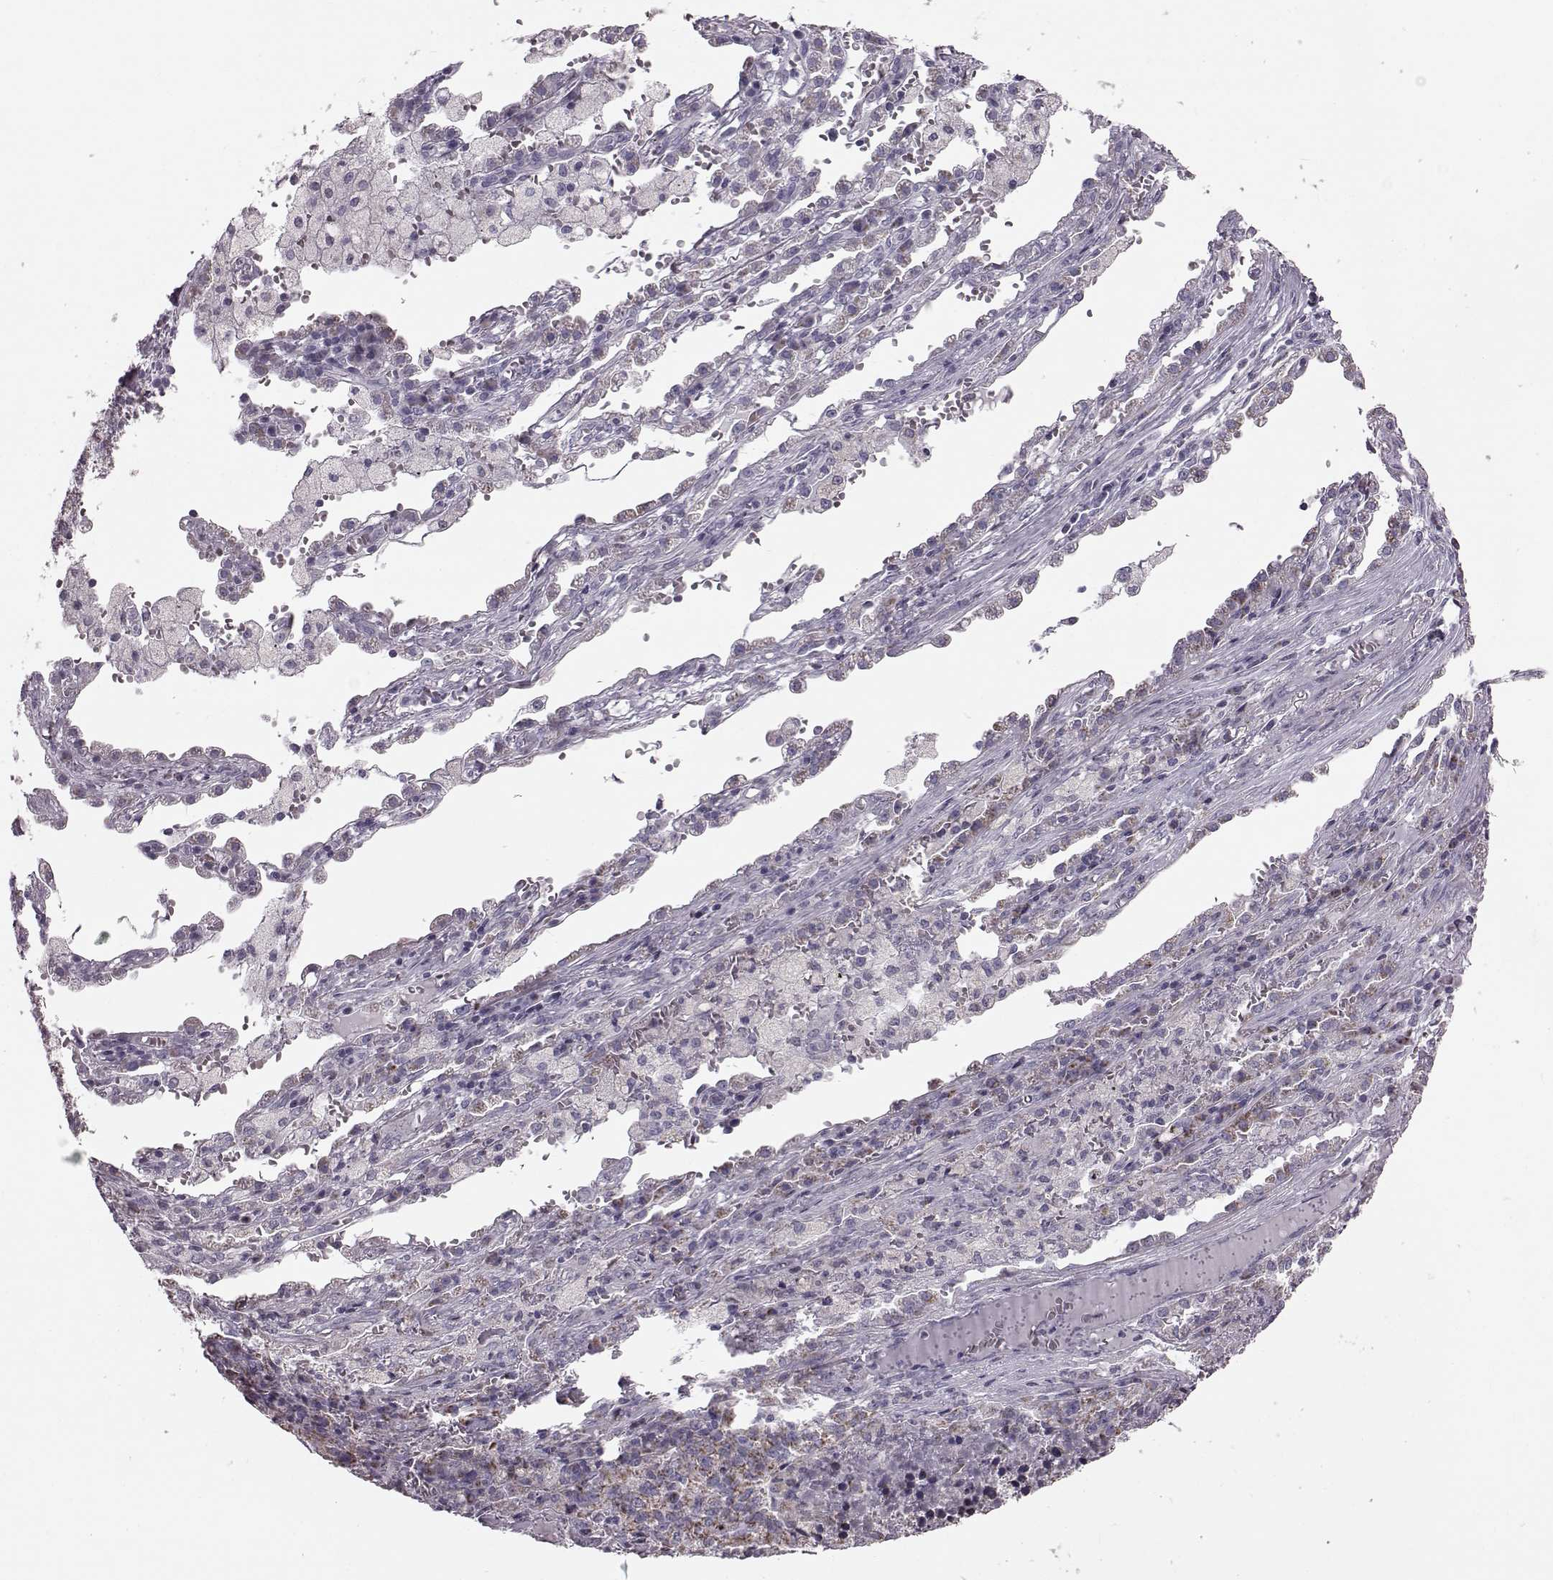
{"staining": {"intensity": "moderate", "quantity": ">75%", "location": "cytoplasmic/membranous"}, "tissue": "lung cancer", "cell_type": "Tumor cells", "image_type": "cancer", "snomed": [{"axis": "morphology", "description": "Adenocarcinoma, NOS"}, {"axis": "topography", "description": "Lung"}], "caption": "Moderate cytoplasmic/membranous protein expression is present in approximately >75% of tumor cells in lung cancer.", "gene": "ATP5MF", "patient": {"sex": "male", "age": 57}}